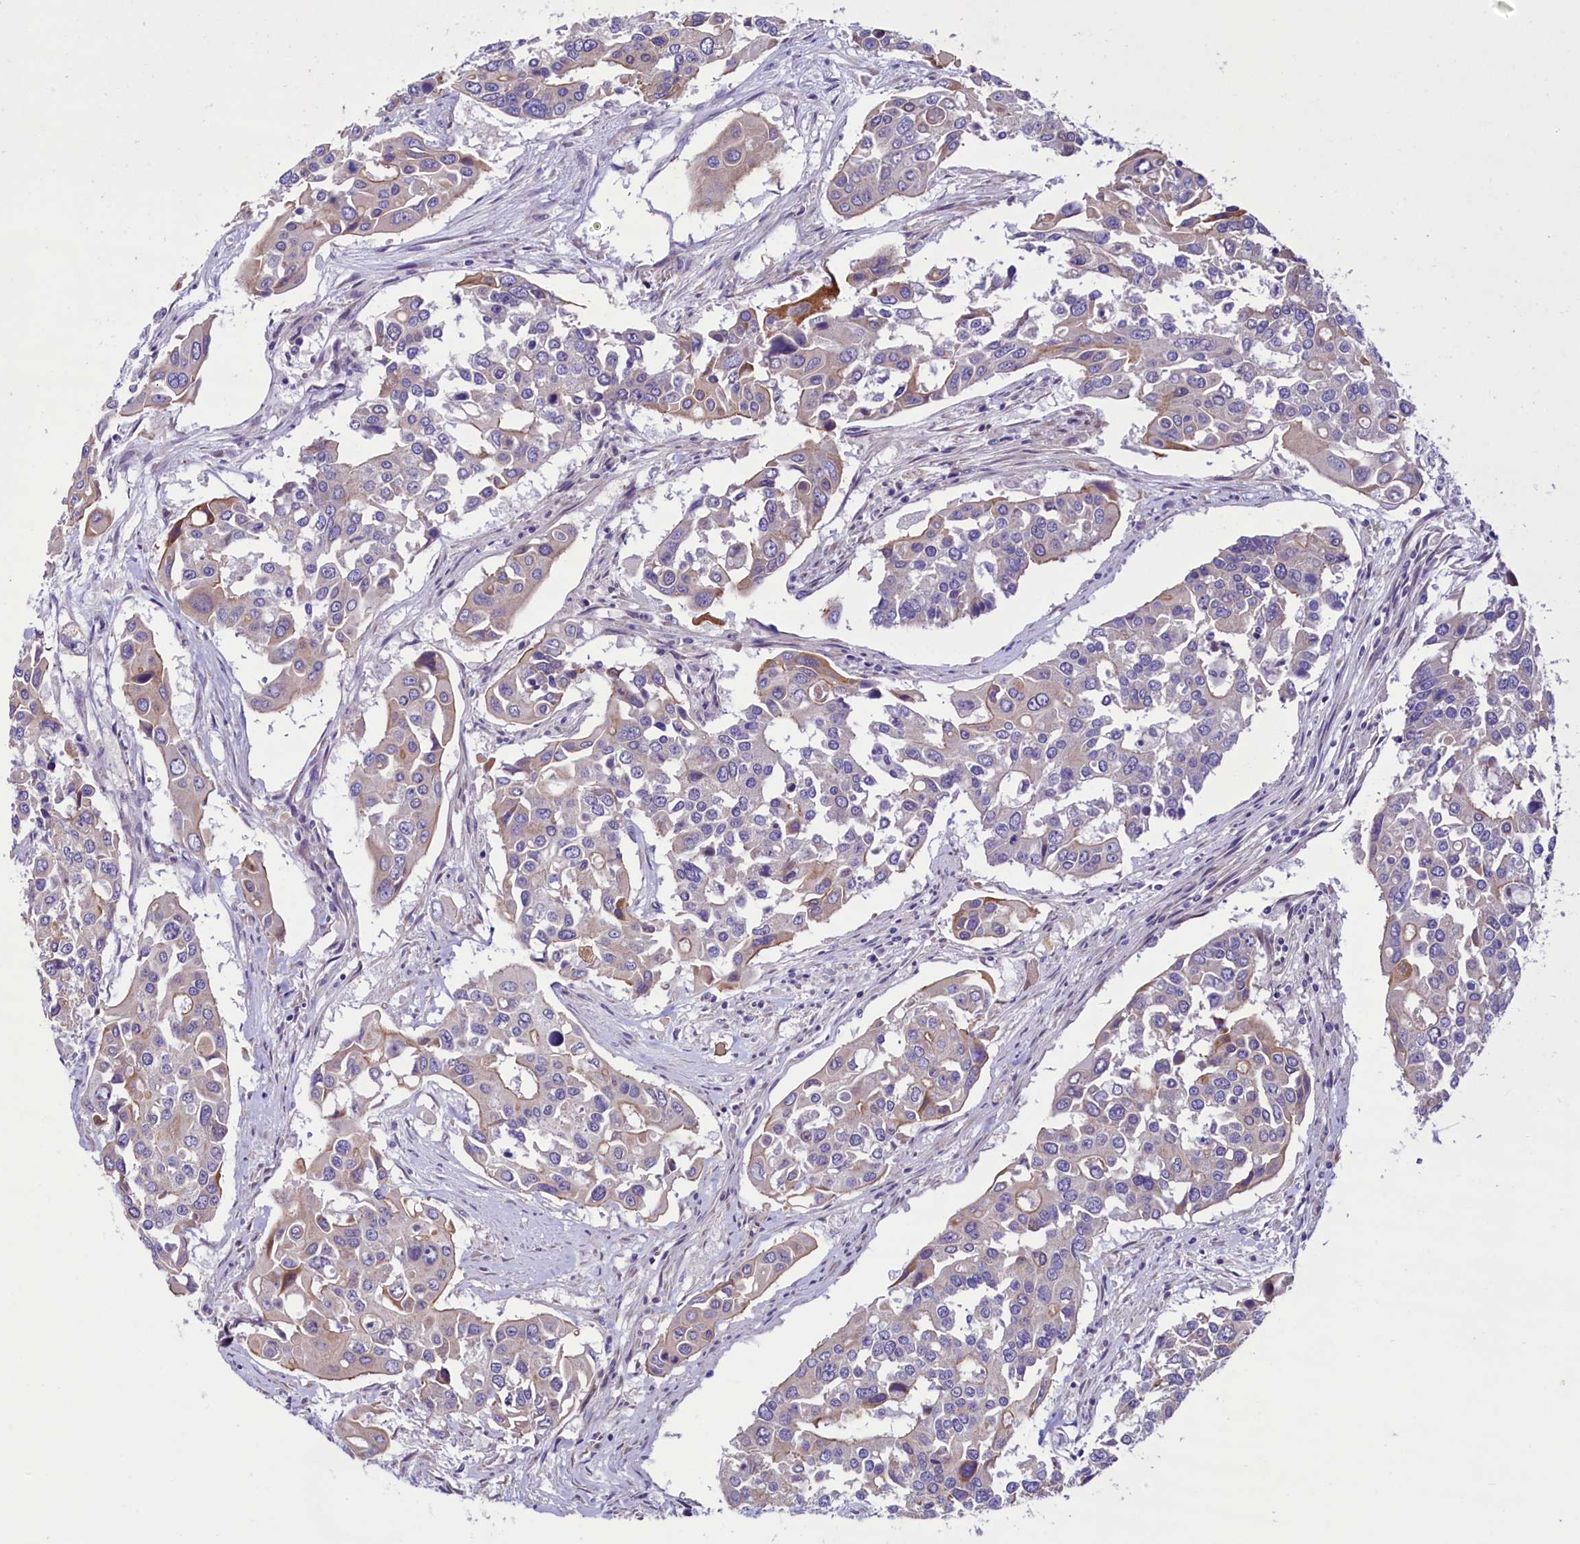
{"staining": {"intensity": "weak", "quantity": "<25%", "location": "cytoplasmic/membranous"}, "tissue": "colorectal cancer", "cell_type": "Tumor cells", "image_type": "cancer", "snomed": [{"axis": "morphology", "description": "Adenocarcinoma, NOS"}, {"axis": "topography", "description": "Colon"}], "caption": "The micrograph reveals no staining of tumor cells in colorectal cancer.", "gene": "KRBOX5", "patient": {"sex": "male", "age": 77}}